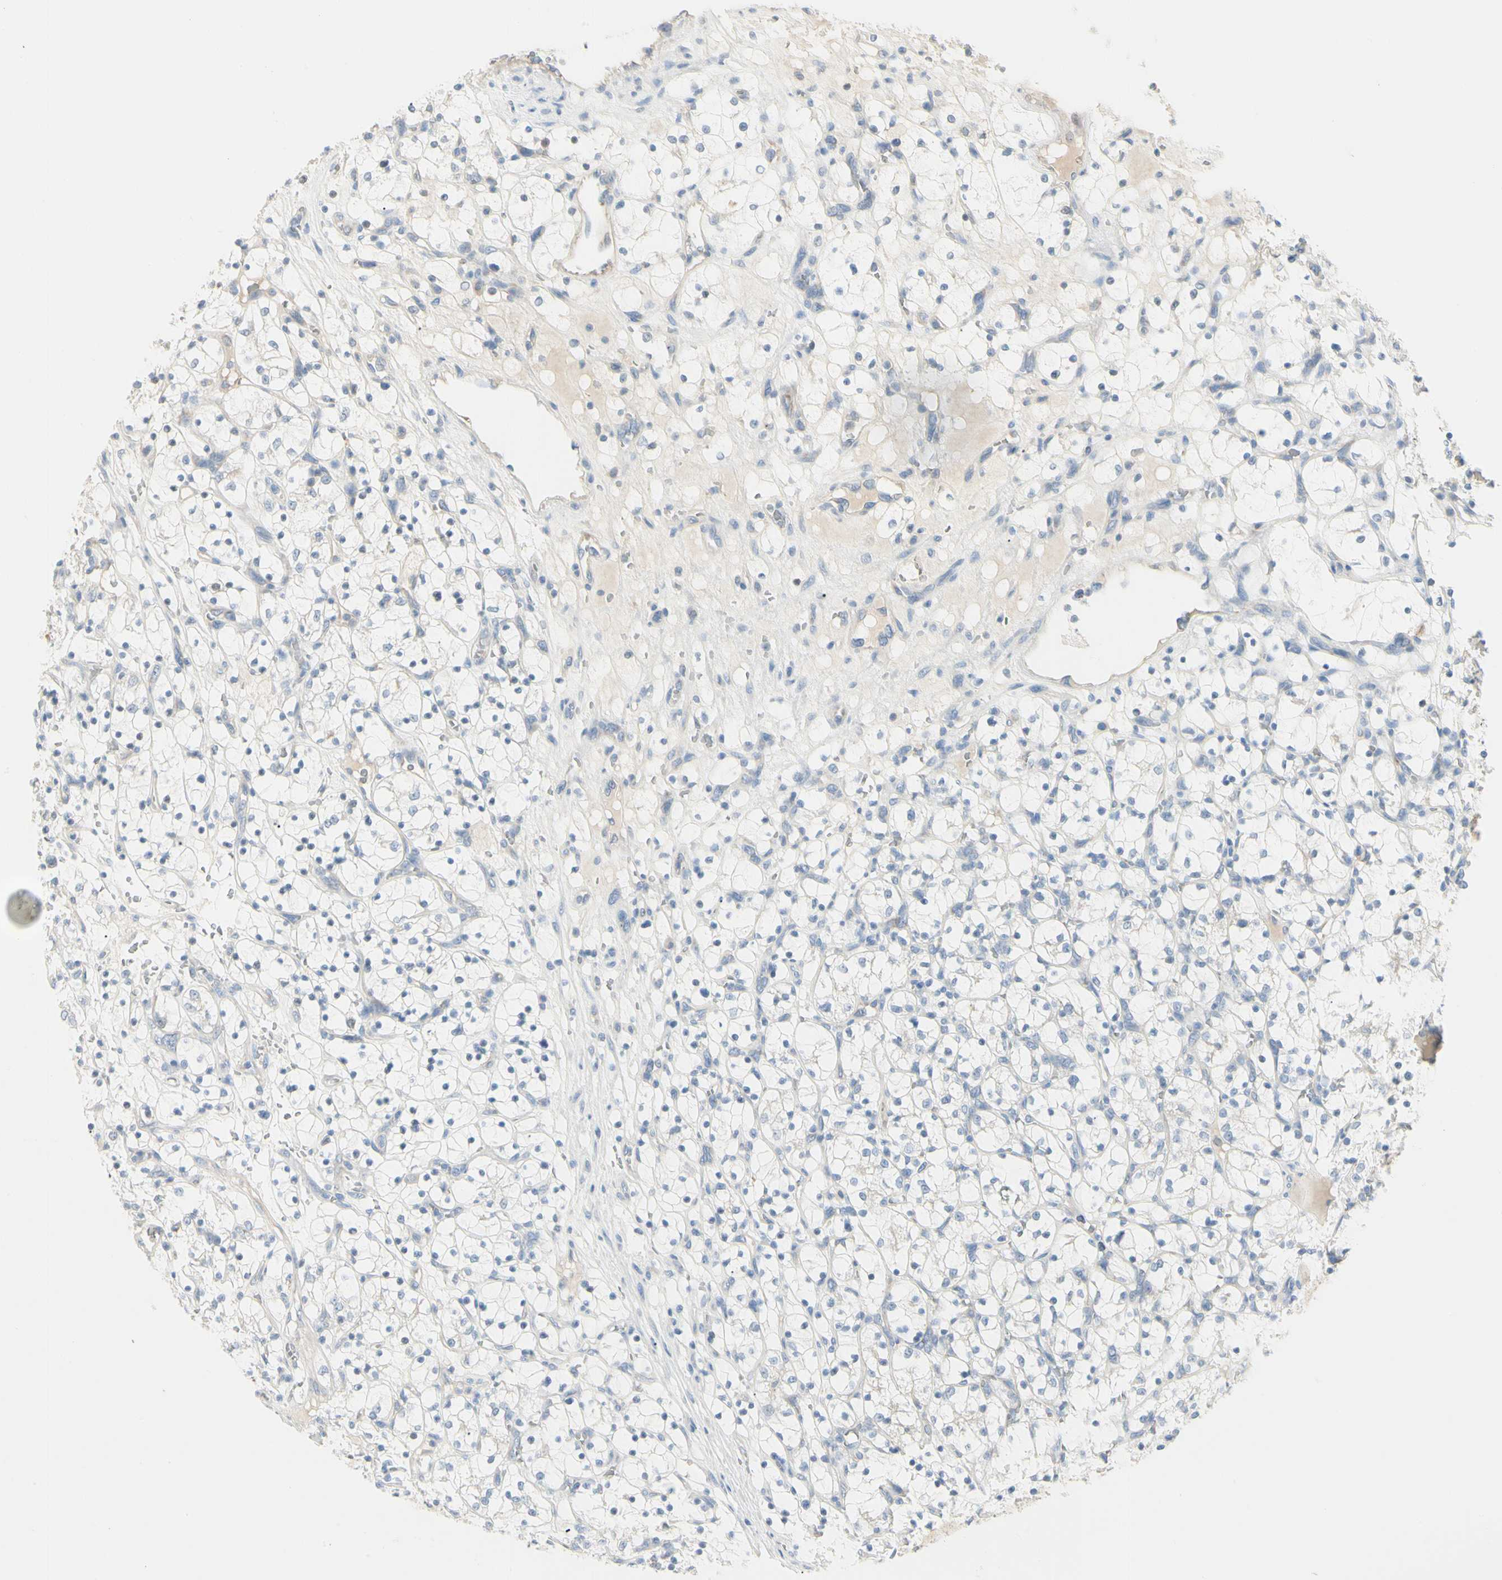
{"staining": {"intensity": "negative", "quantity": "none", "location": "none"}, "tissue": "renal cancer", "cell_type": "Tumor cells", "image_type": "cancer", "snomed": [{"axis": "morphology", "description": "Adenocarcinoma, NOS"}, {"axis": "topography", "description": "Kidney"}], "caption": "This histopathology image is of renal cancer (adenocarcinoma) stained with IHC to label a protein in brown with the nuclei are counter-stained blue. There is no expression in tumor cells.", "gene": "ALDH18A1", "patient": {"sex": "female", "age": 69}}